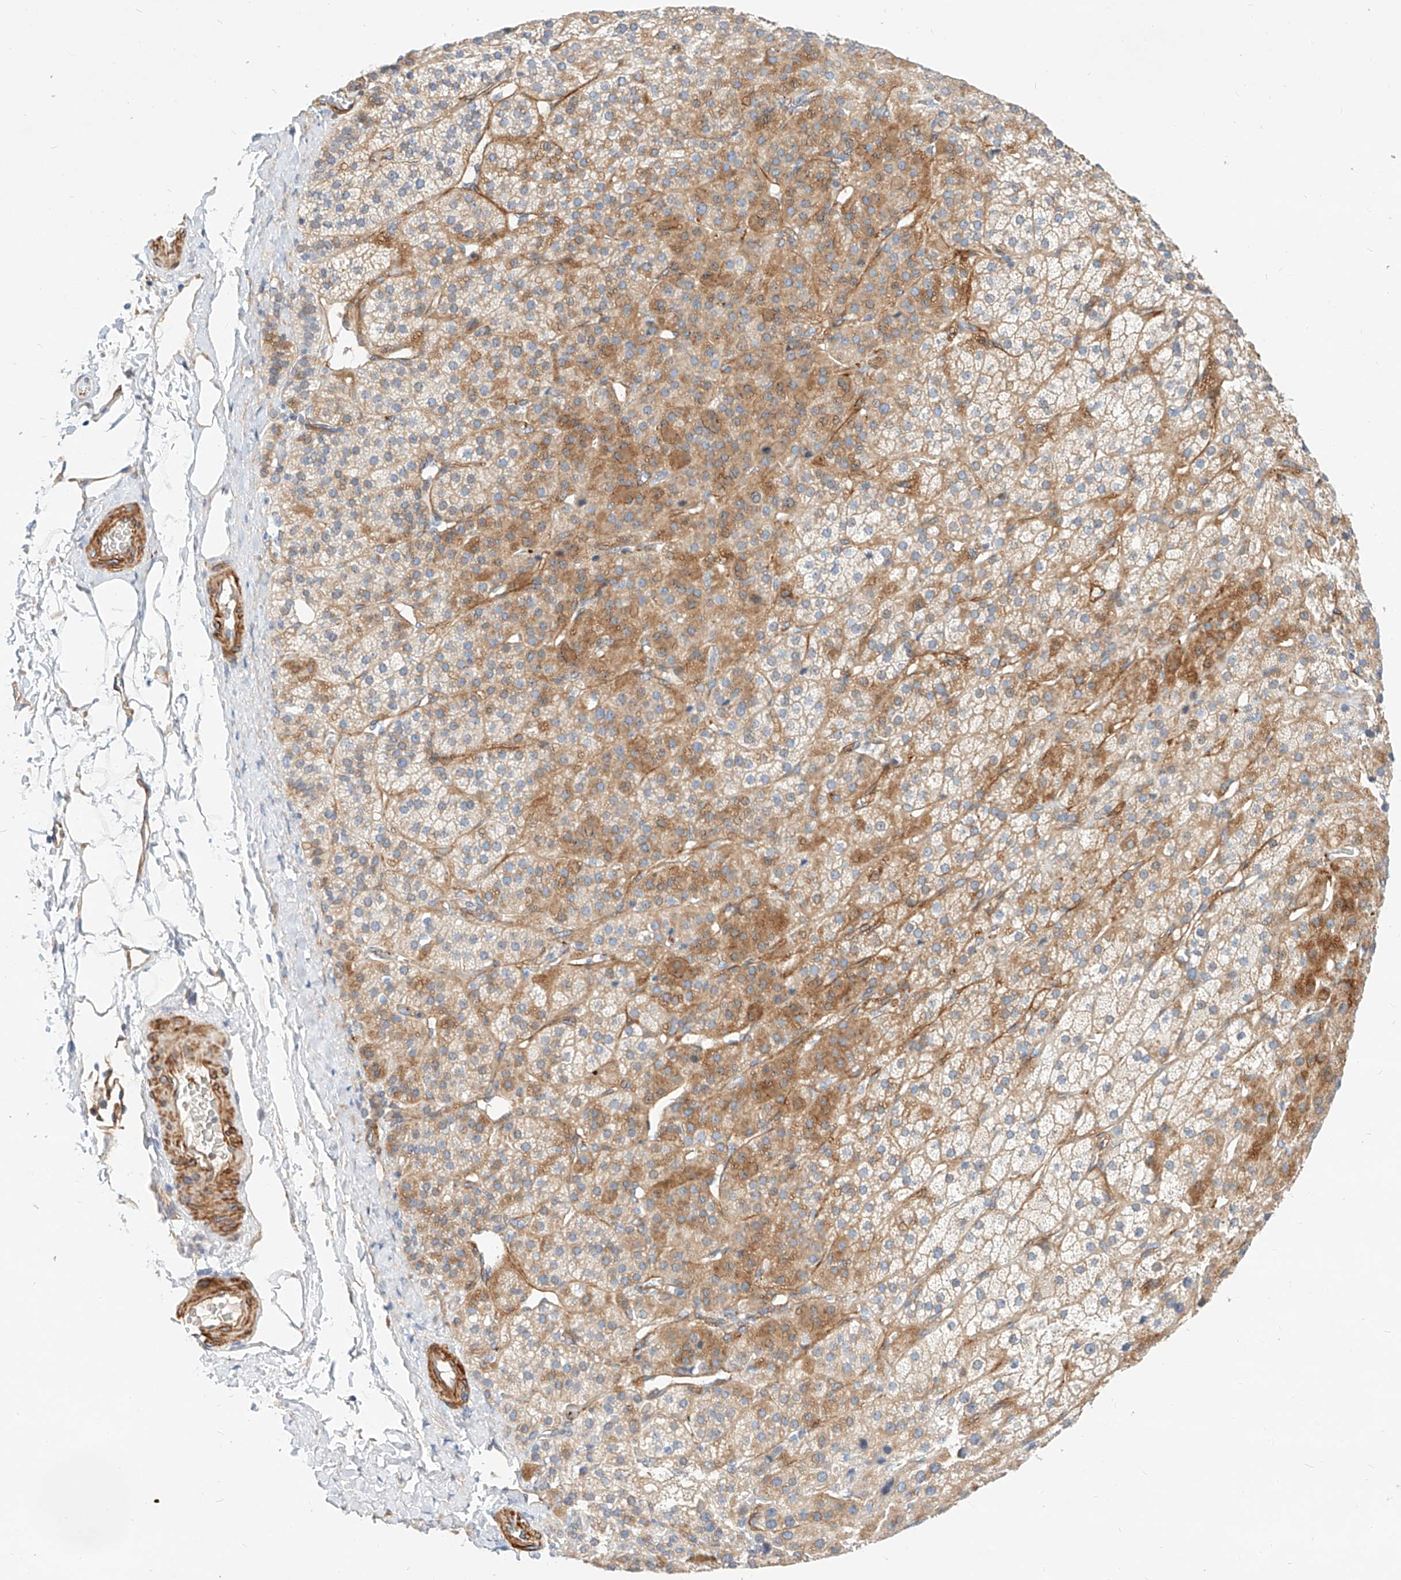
{"staining": {"intensity": "moderate", "quantity": "25%-75%", "location": "cytoplasmic/membranous"}, "tissue": "adrenal gland", "cell_type": "Glandular cells", "image_type": "normal", "snomed": [{"axis": "morphology", "description": "Normal tissue, NOS"}, {"axis": "topography", "description": "Adrenal gland"}], "caption": "Immunohistochemical staining of benign adrenal gland displays 25%-75% levels of moderate cytoplasmic/membranous protein staining in approximately 25%-75% of glandular cells. The staining is performed using DAB brown chromogen to label protein expression. The nuclei are counter-stained blue using hematoxylin.", "gene": "KCNH5", "patient": {"sex": "female", "age": 57}}